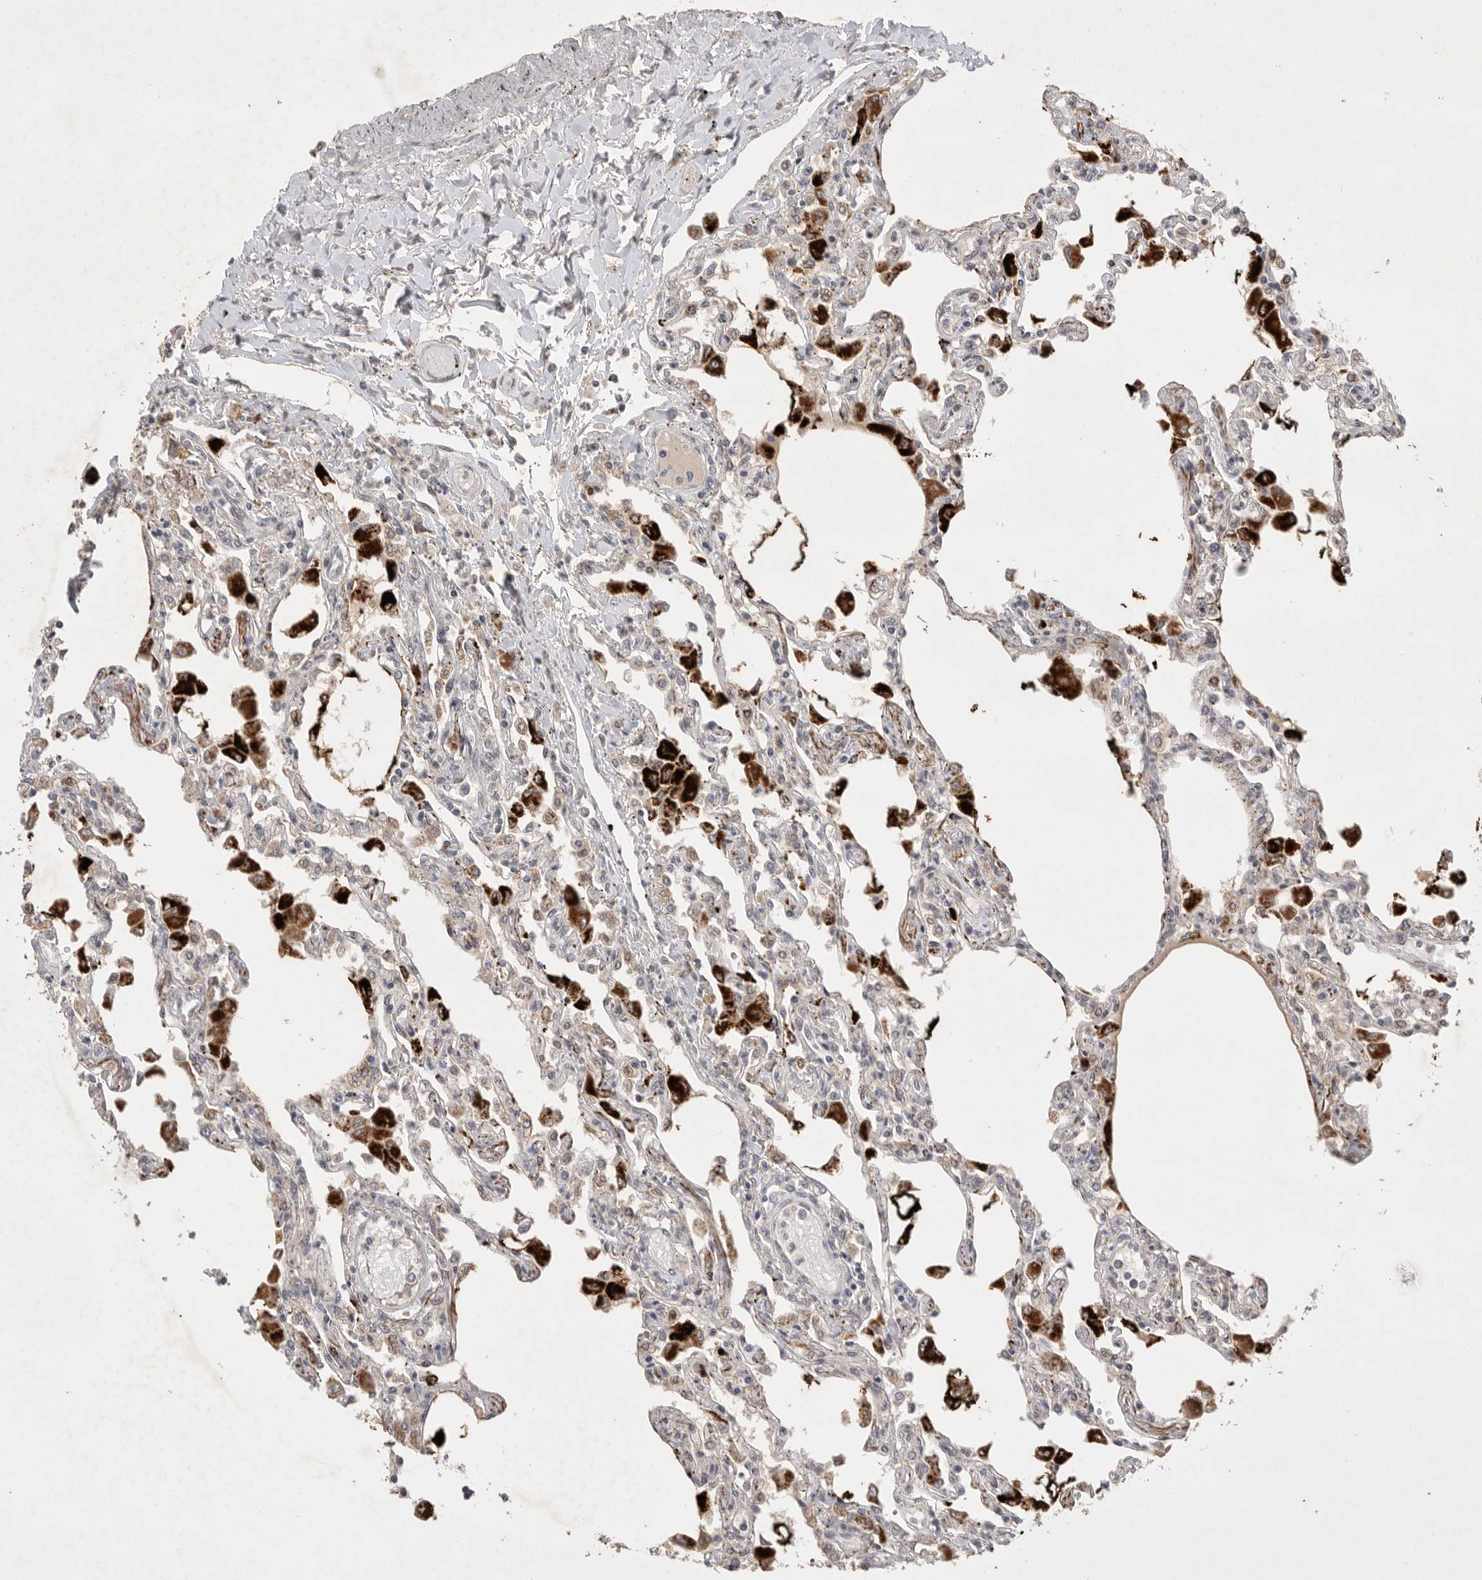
{"staining": {"intensity": "moderate", "quantity": "25%-75%", "location": "cytoplasmic/membranous"}, "tissue": "lung", "cell_type": "Alveolar cells", "image_type": "normal", "snomed": [{"axis": "morphology", "description": "Normal tissue, NOS"}, {"axis": "topography", "description": "Bronchus"}, {"axis": "topography", "description": "Lung"}], "caption": "Immunohistochemistry photomicrograph of unremarkable lung: human lung stained using immunohistochemistry (IHC) exhibits medium levels of moderate protein expression localized specifically in the cytoplasmic/membranous of alveolar cells, appearing as a cytoplasmic/membranous brown color.", "gene": "LEMD3", "patient": {"sex": "female", "age": 49}}